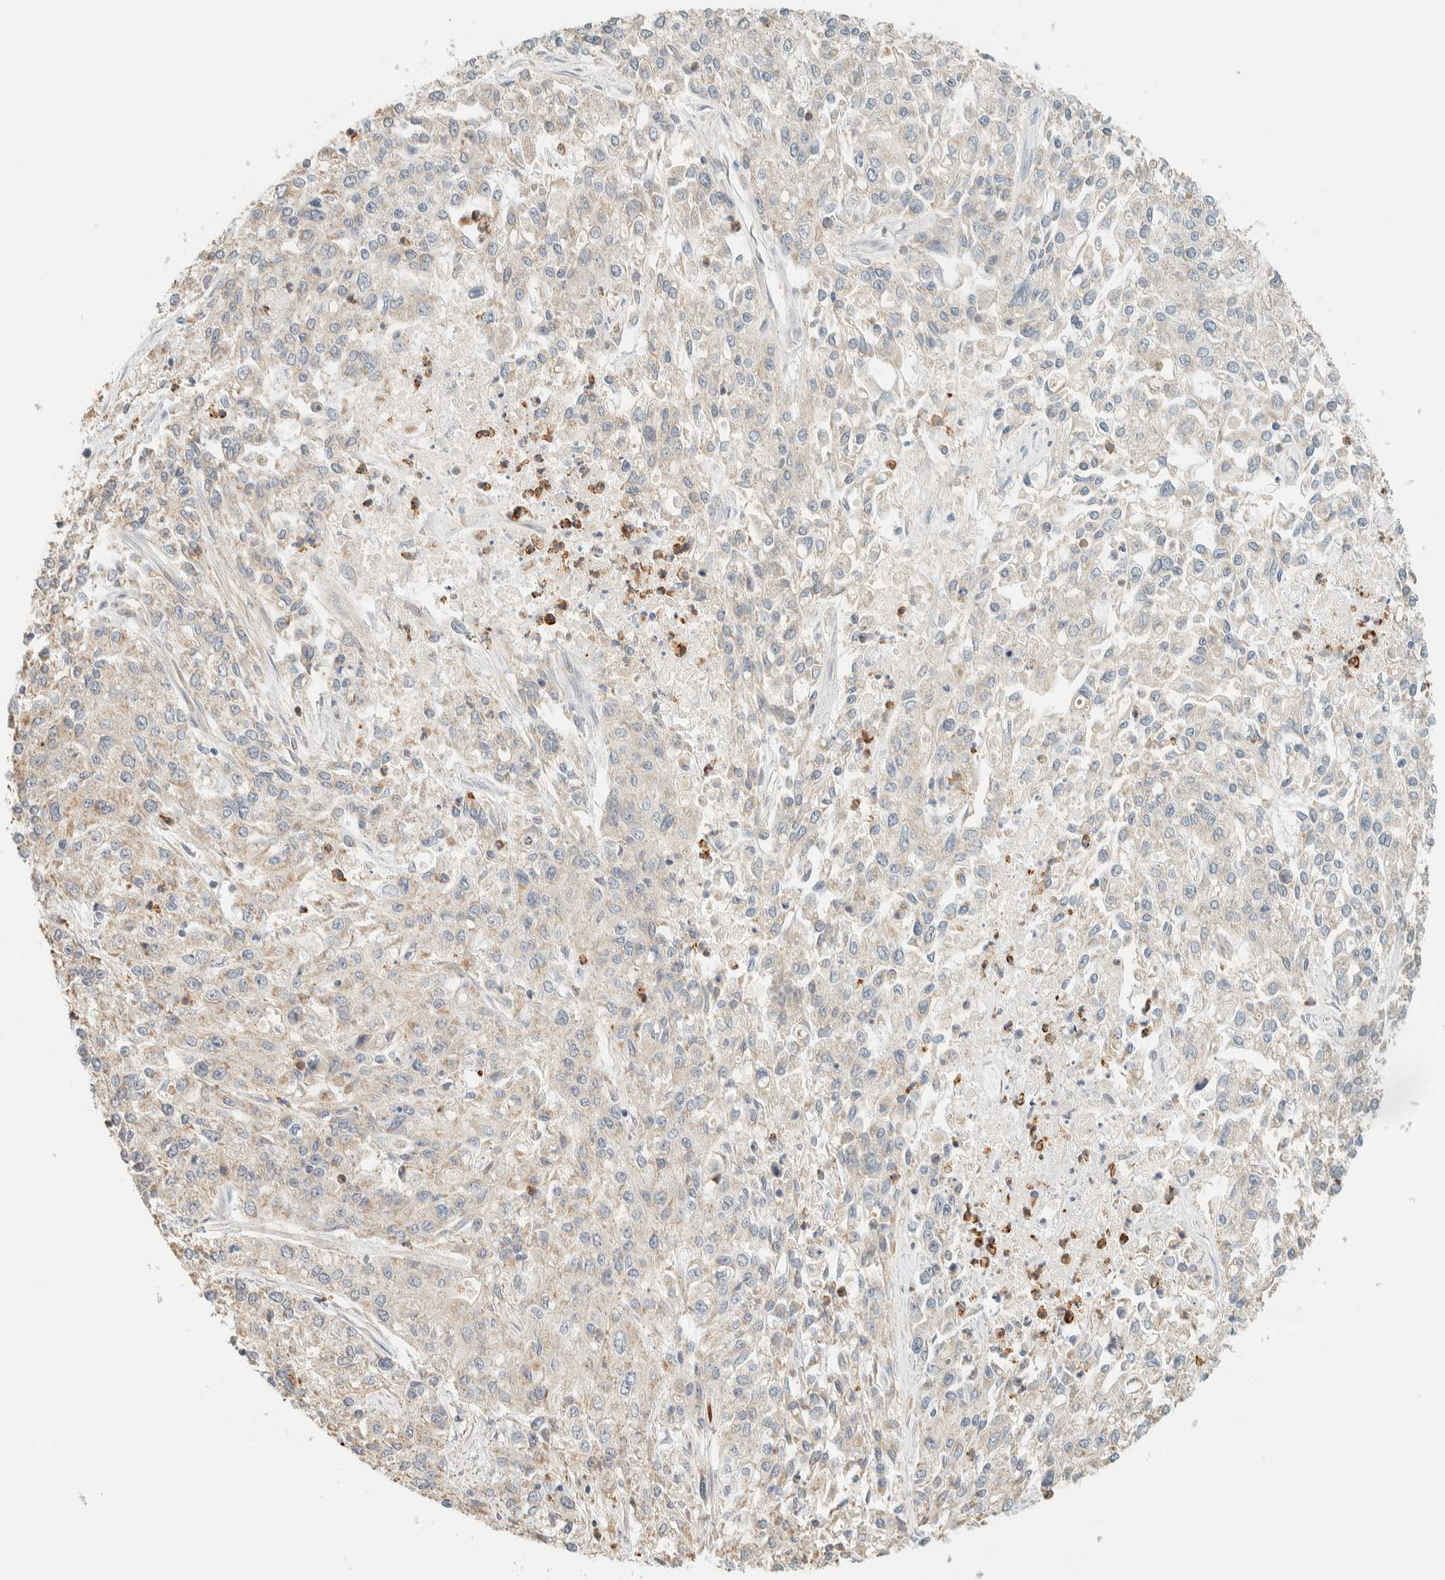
{"staining": {"intensity": "weak", "quantity": "<25%", "location": "cytoplasmic/membranous"}, "tissue": "endometrial cancer", "cell_type": "Tumor cells", "image_type": "cancer", "snomed": [{"axis": "morphology", "description": "Adenocarcinoma, NOS"}, {"axis": "topography", "description": "Endometrium"}], "caption": "There is no significant positivity in tumor cells of adenocarcinoma (endometrial).", "gene": "CCDC171", "patient": {"sex": "female", "age": 49}}